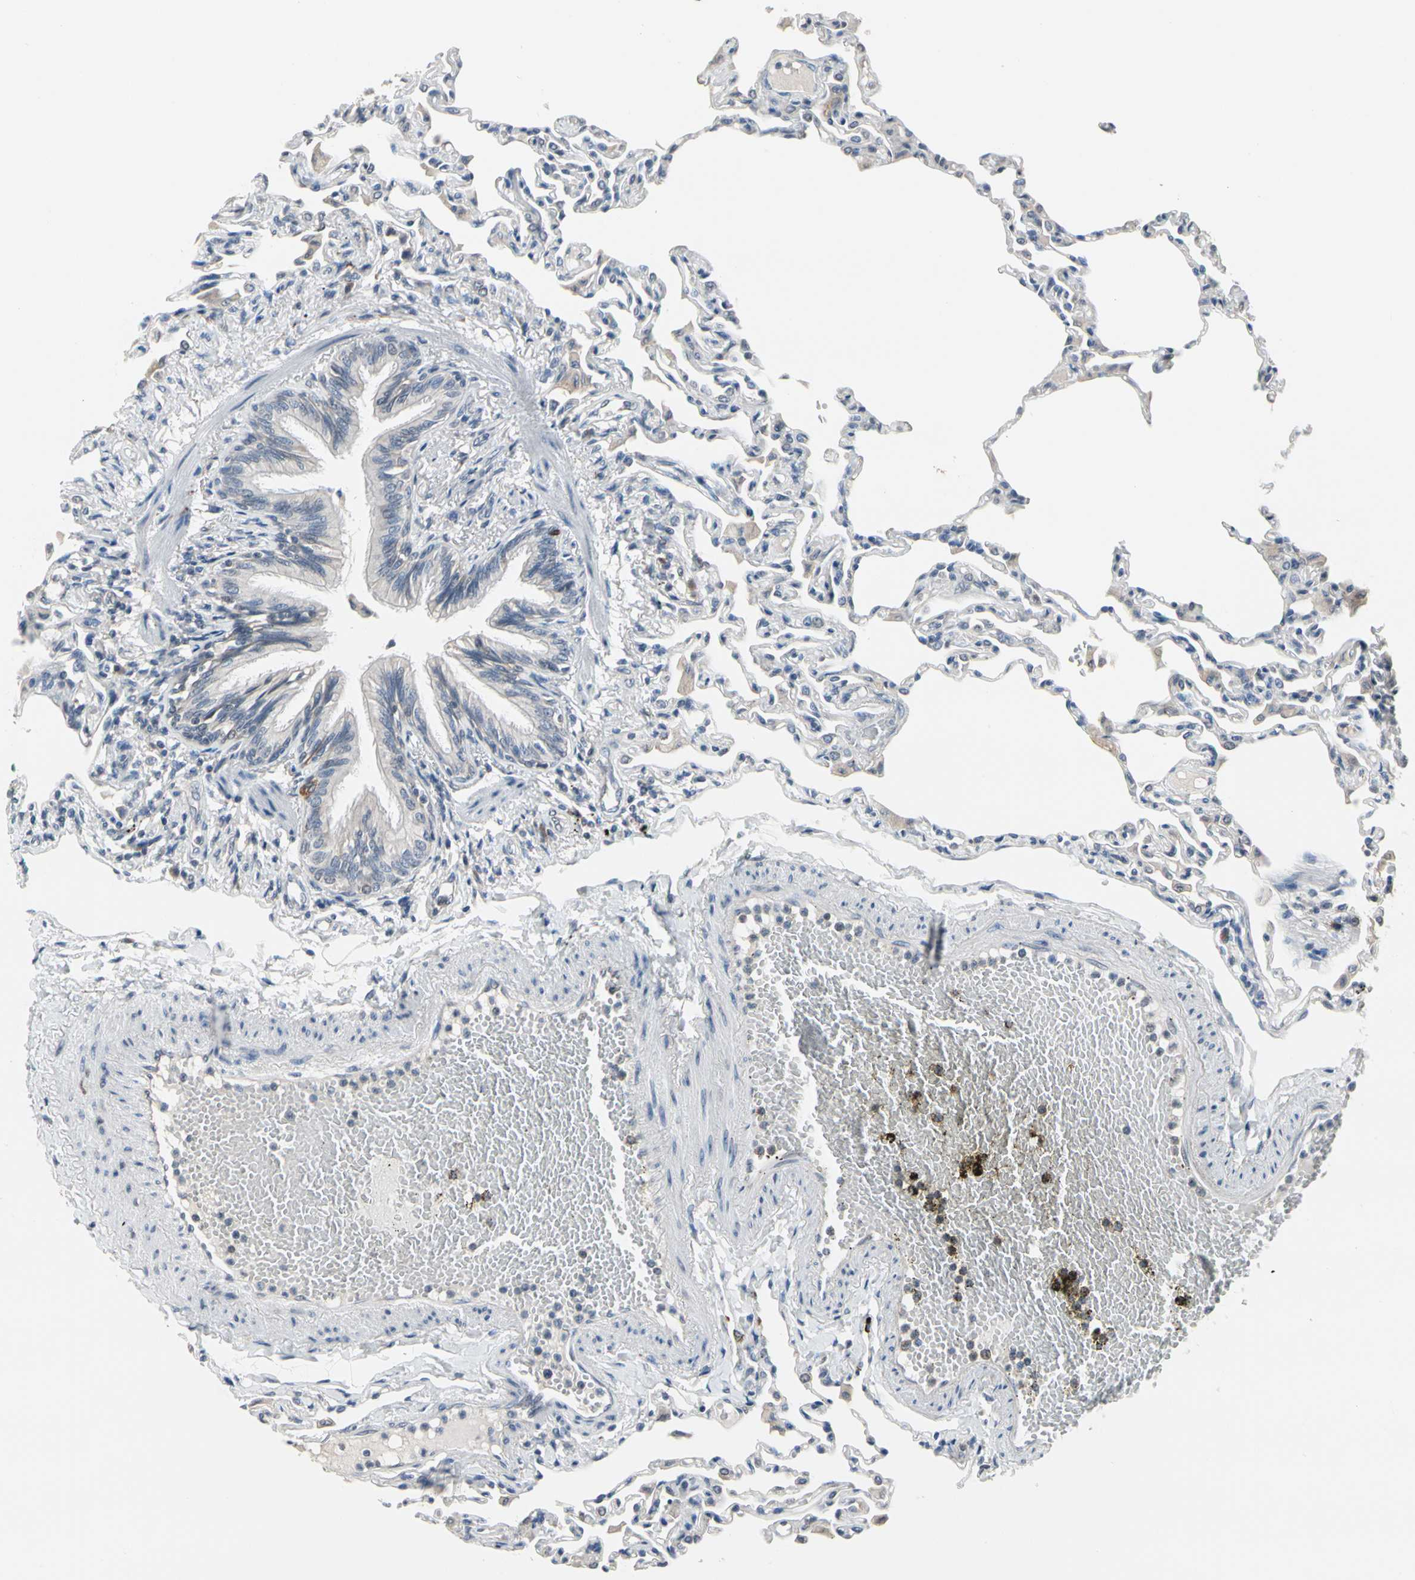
{"staining": {"intensity": "negative", "quantity": "none", "location": "none"}, "tissue": "lung", "cell_type": "Alveolar cells", "image_type": "normal", "snomed": [{"axis": "morphology", "description": "Normal tissue, NOS"}, {"axis": "topography", "description": "Lung"}], "caption": "This photomicrograph is of normal lung stained with immunohistochemistry (IHC) to label a protein in brown with the nuclei are counter-stained blue. There is no staining in alveolar cells.", "gene": "SV2A", "patient": {"sex": "female", "age": 49}}